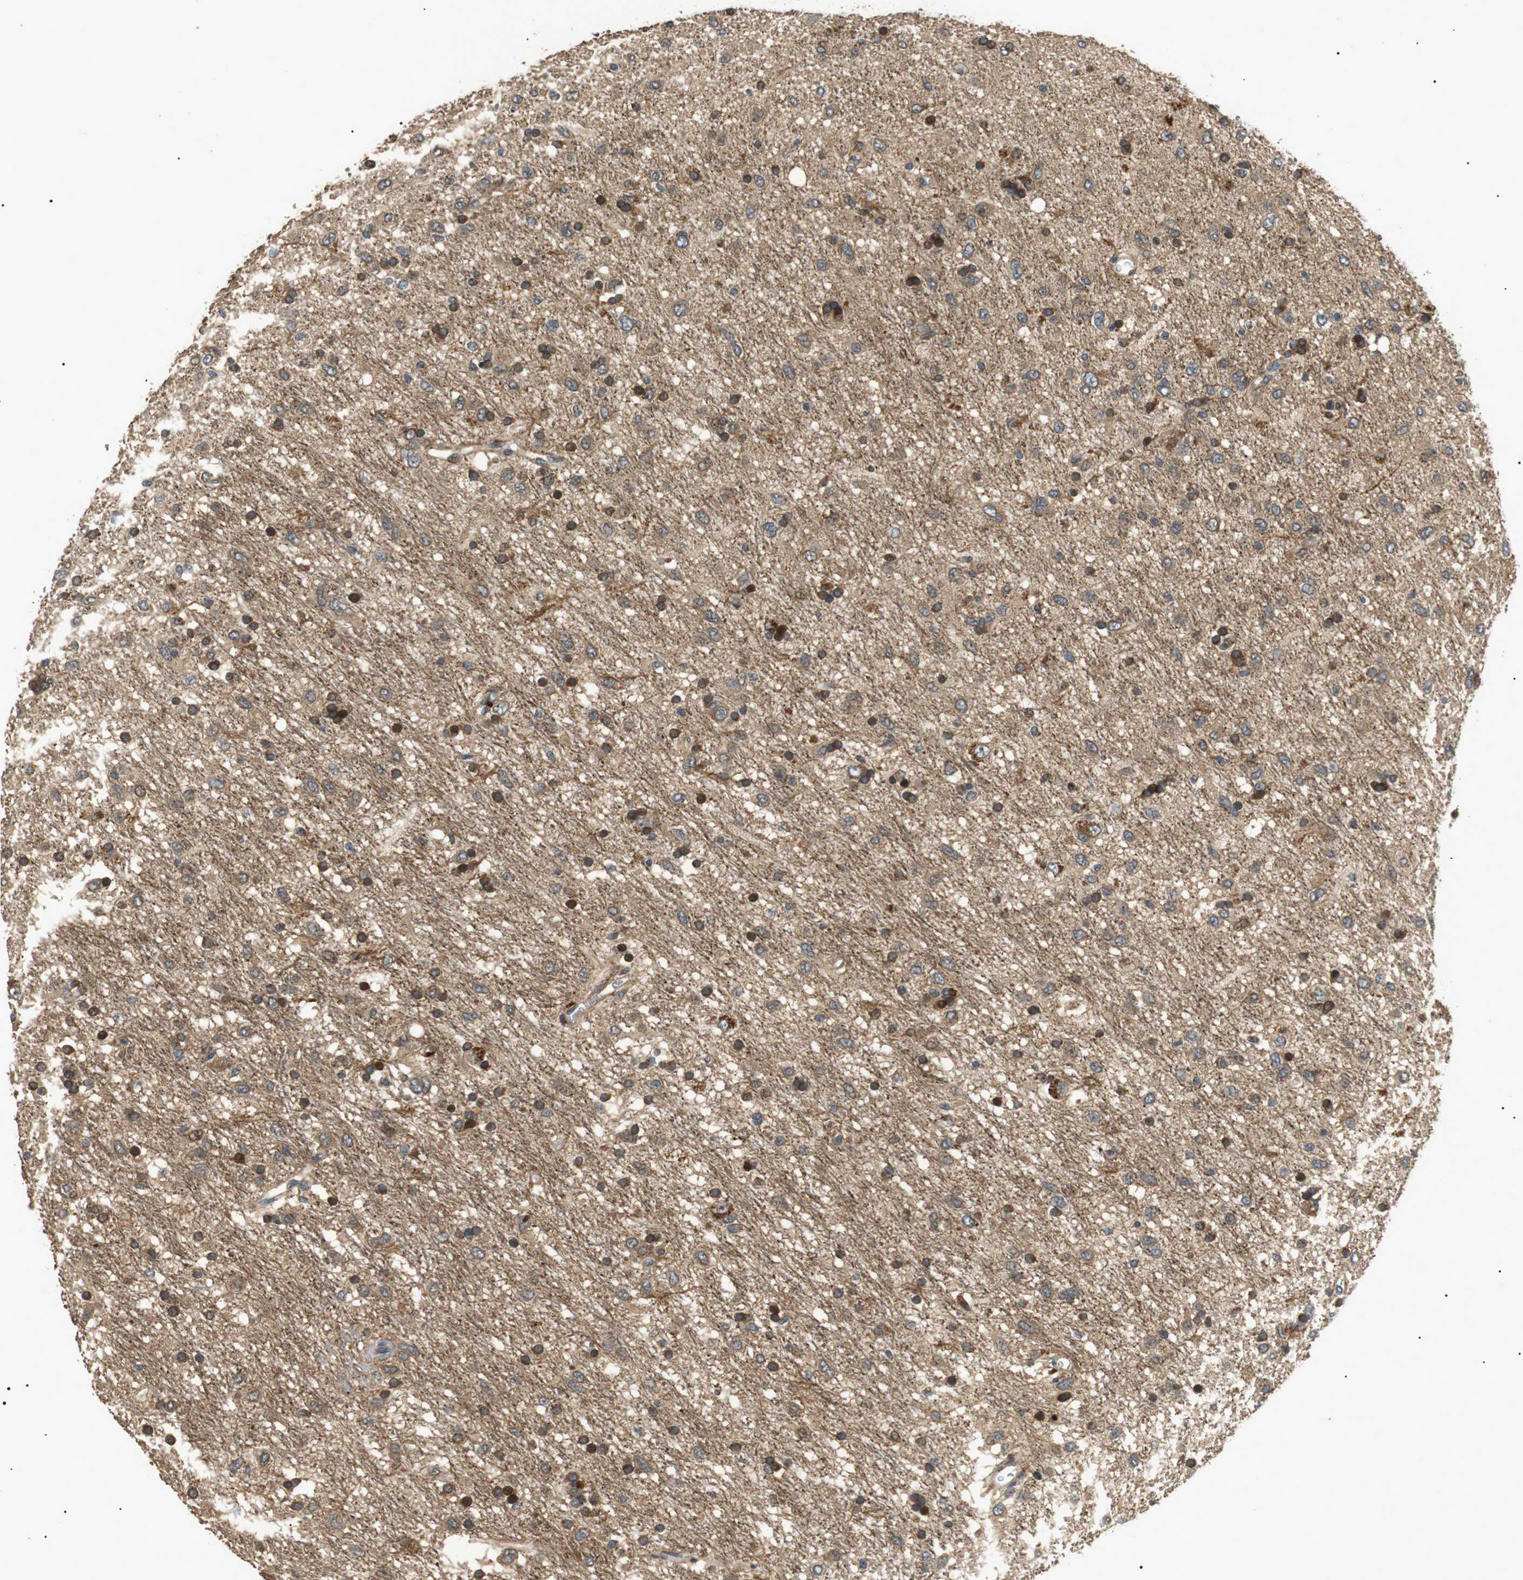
{"staining": {"intensity": "moderate", "quantity": "25%-75%", "location": "cytoplasmic/membranous"}, "tissue": "glioma", "cell_type": "Tumor cells", "image_type": "cancer", "snomed": [{"axis": "morphology", "description": "Glioma, malignant, Low grade"}, {"axis": "topography", "description": "Brain"}], "caption": "This micrograph shows immunohistochemistry staining of malignant glioma (low-grade), with medium moderate cytoplasmic/membranous positivity in approximately 25%-75% of tumor cells.", "gene": "HSPA13", "patient": {"sex": "male", "age": 77}}